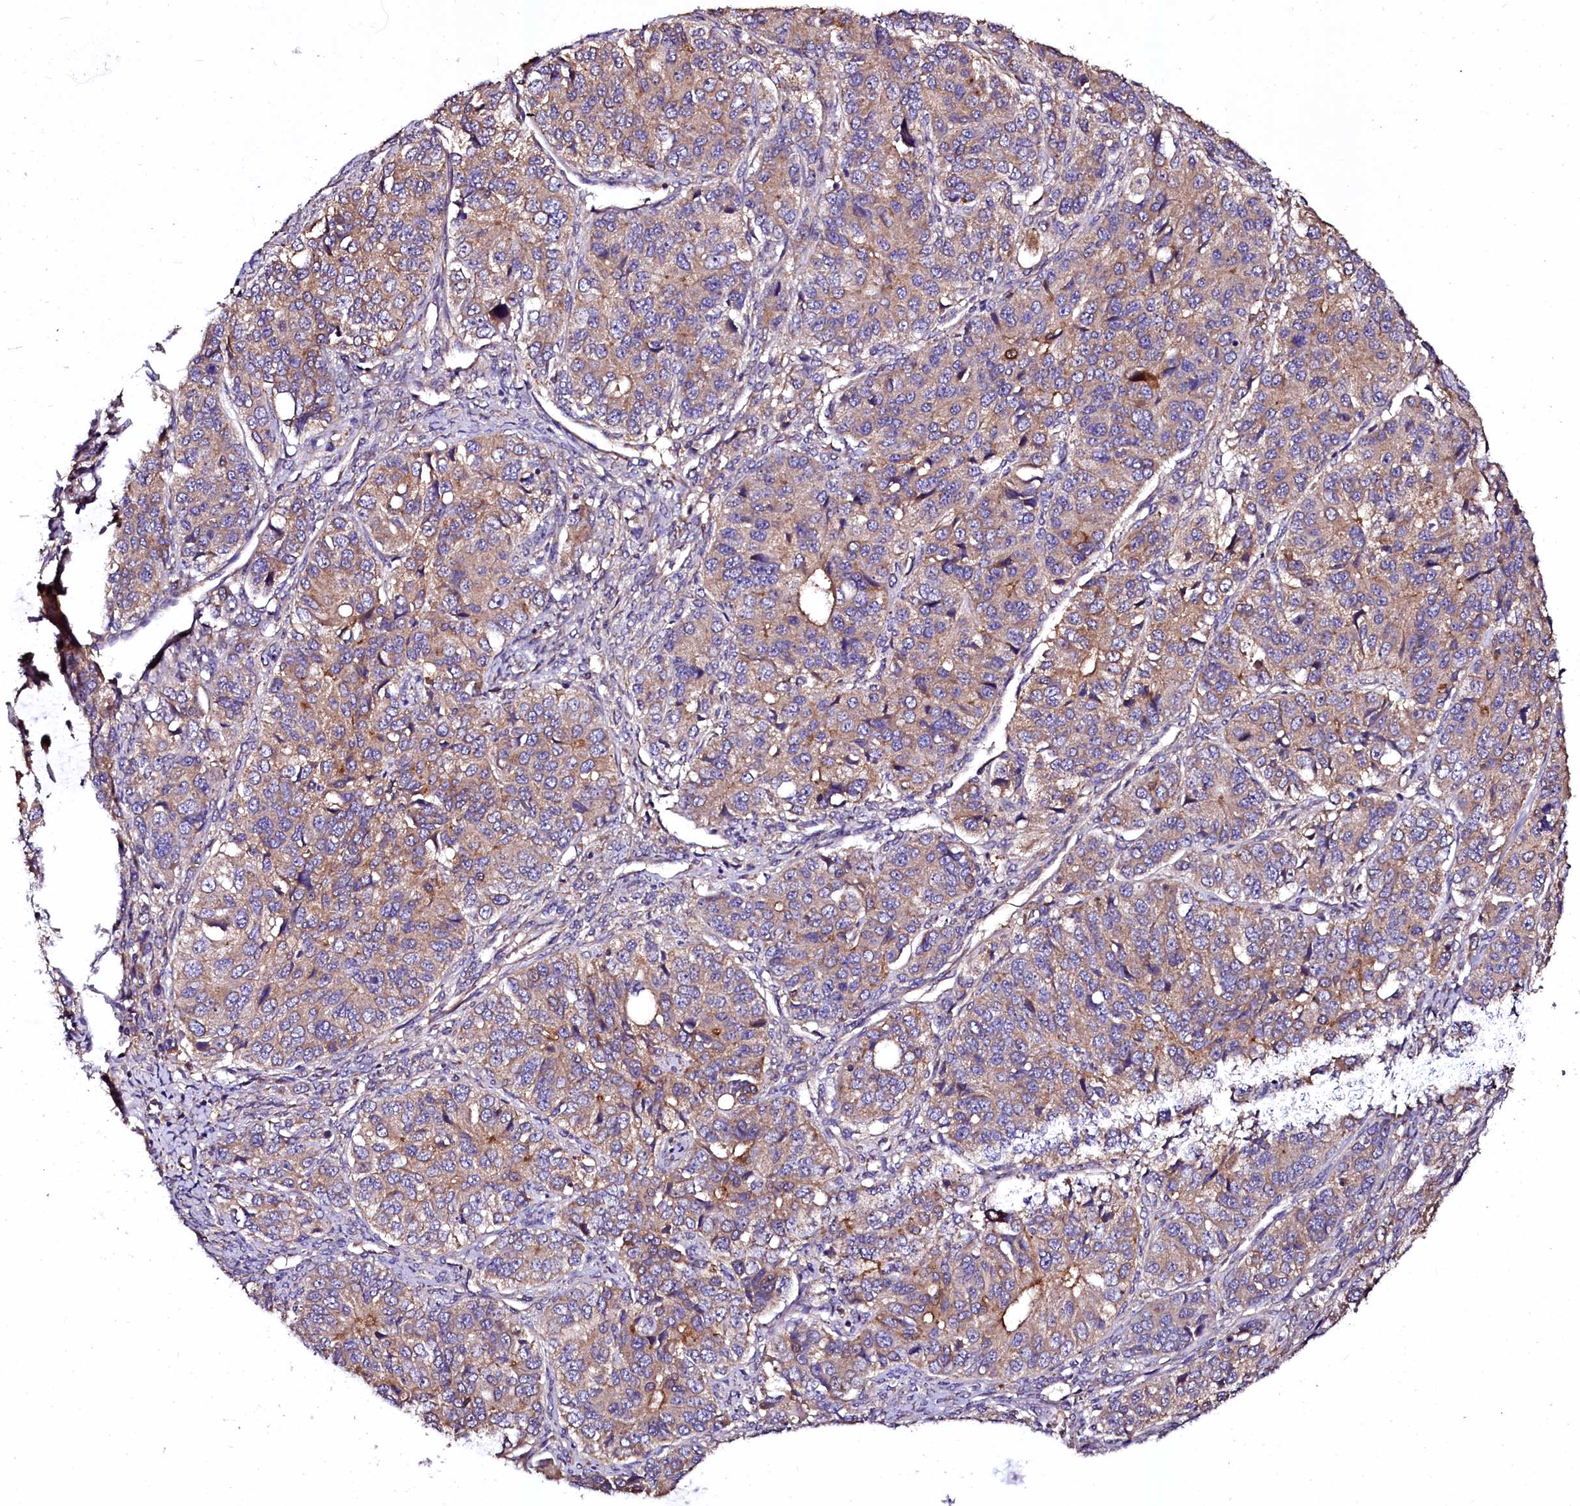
{"staining": {"intensity": "weak", "quantity": ">75%", "location": "cytoplasmic/membranous"}, "tissue": "ovarian cancer", "cell_type": "Tumor cells", "image_type": "cancer", "snomed": [{"axis": "morphology", "description": "Carcinoma, endometroid"}, {"axis": "topography", "description": "Ovary"}], "caption": "DAB (3,3'-diaminobenzidine) immunohistochemical staining of ovarian cancer displays weak cytoplasmic/membranous protein staining in about >75% of tumor cells.", "gene": "APPL2", "patient": {"sex": "female", "age": 51}}